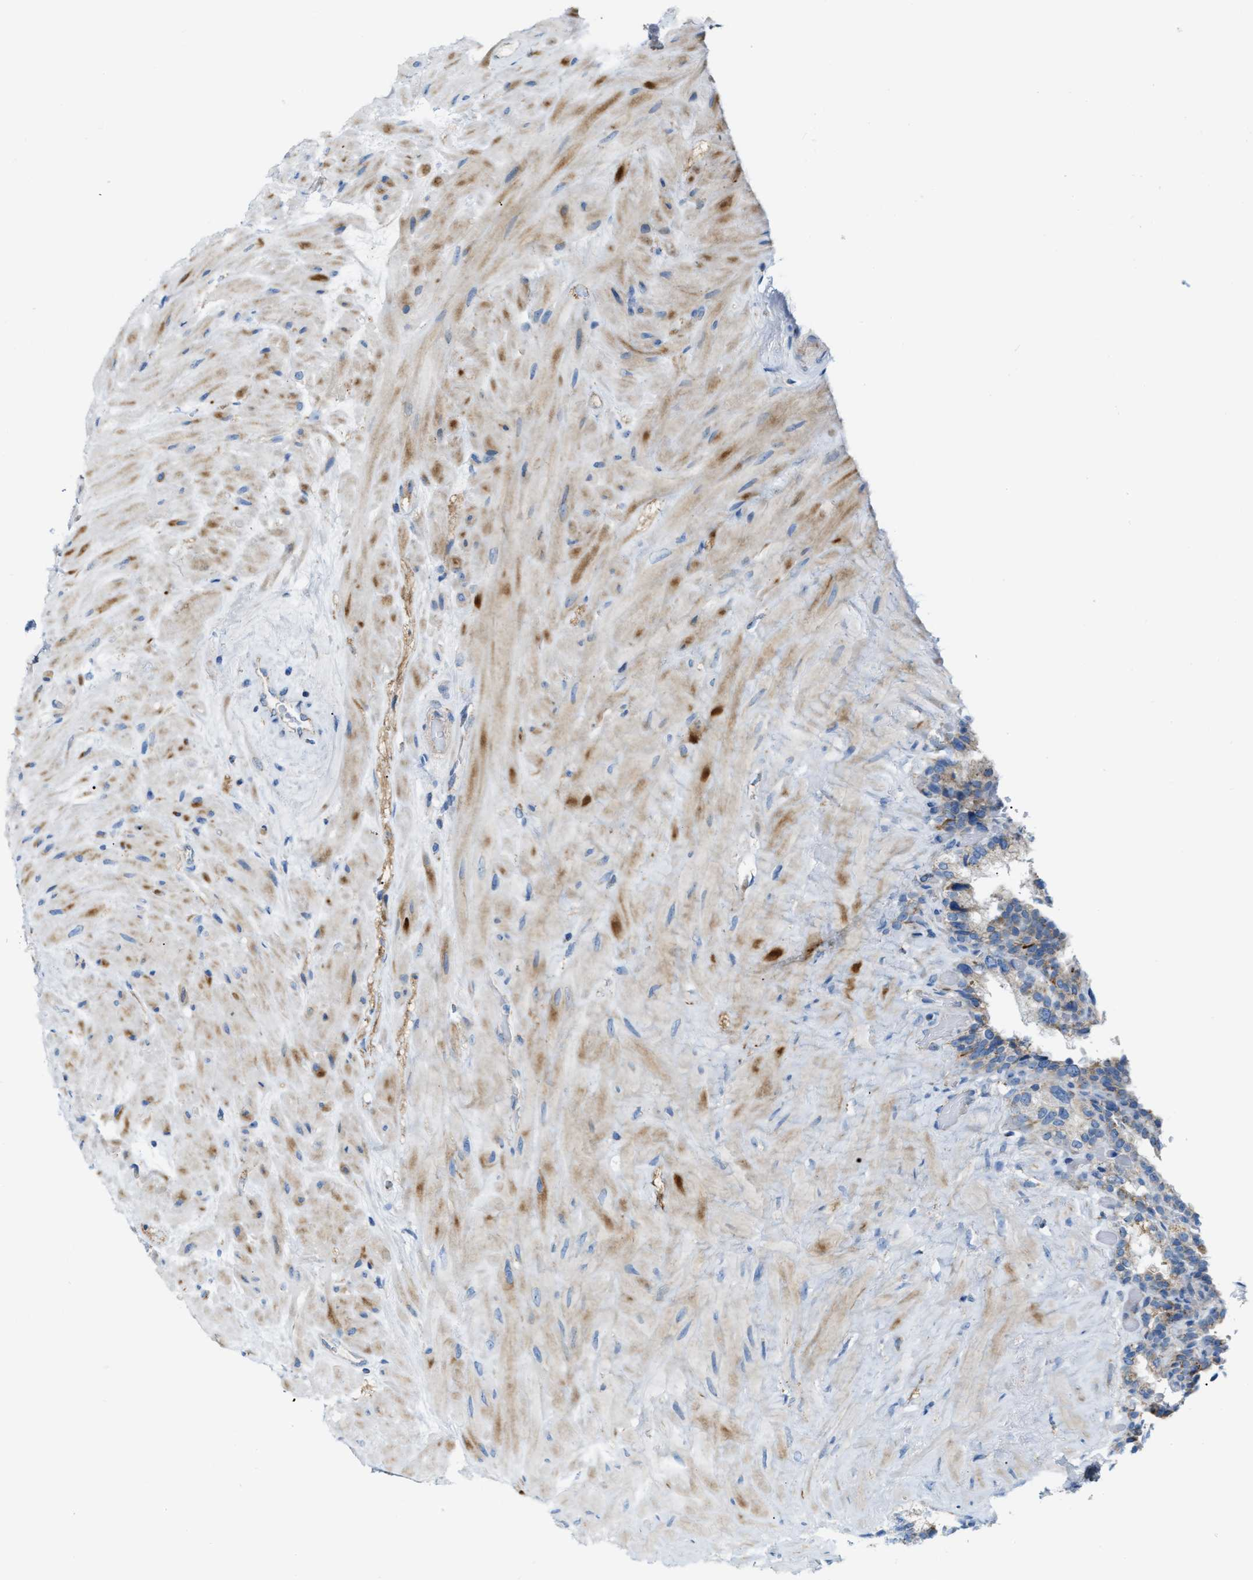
{"staining": {"intensity": "moderate", "quantity": "25%-75%", "location": "cytoplasmic/membranous"}, "tissue": "seminal vesicle", "cell_type": "Glandular cells", "image_type": "normal", "snomed": [{"axis": "morphology", "description": "Normal tissue, NOS"}, {"axis": "topography", "description": "Seminal veicle"}], "caption": "Immunohistochemical staining of unremarkable seminal vesicle displays medium levels of moderate cytoplasmic/membranous staining in about 25%-75% of glandular cells. Nuclei are stained in blue.", "gene": "JADE1", "patient": {"sex": "male", "age": 68}}